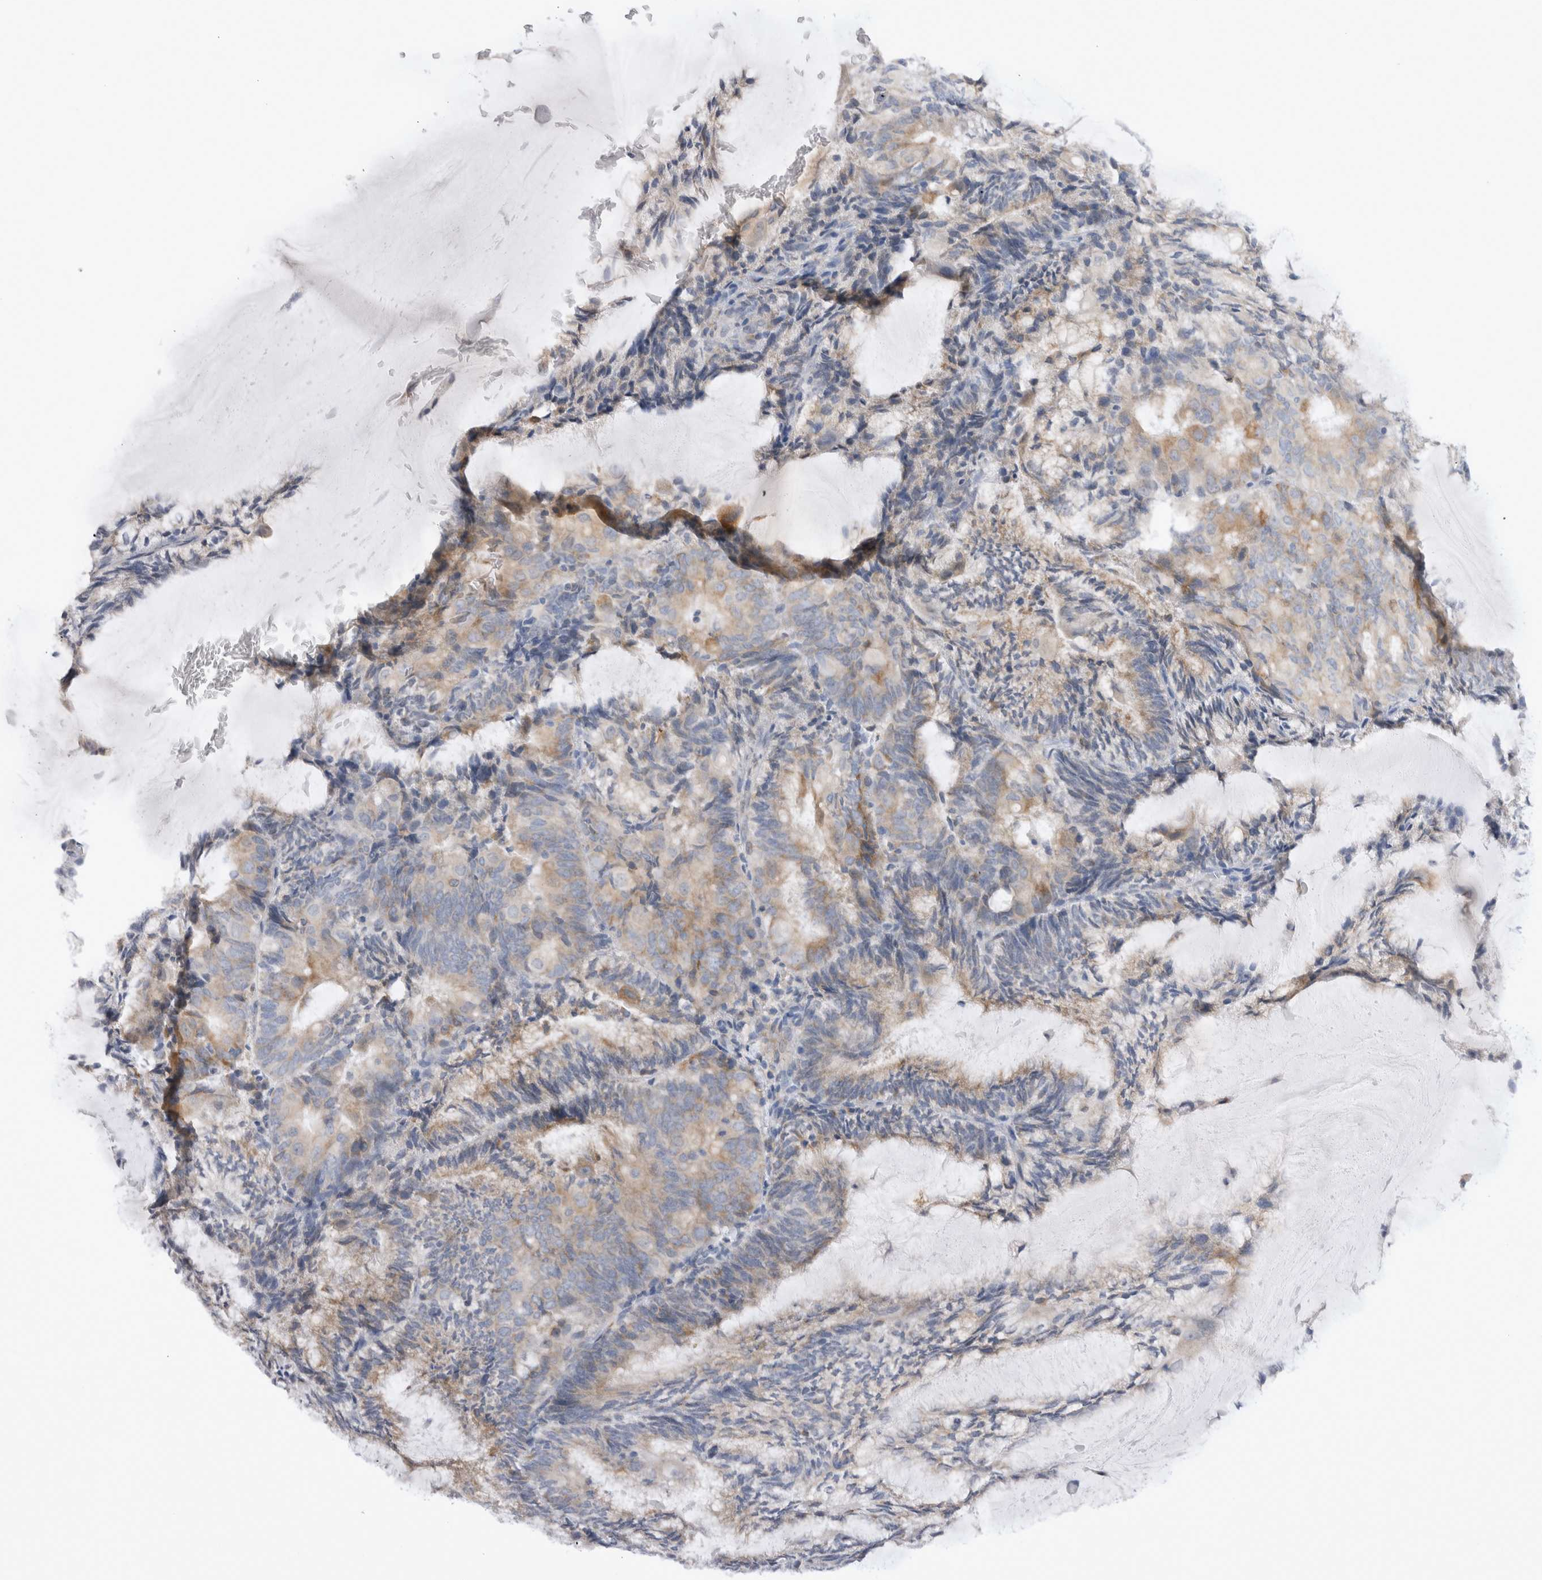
{"staining": {"intensity": "weak", "quantity": "25%-75%", "location": "cytoplasmic/membranous"}, "tissue": "endometrial cancer", "cell_type": "Tumor cells", "image_type": "cancer", "snomed": [{"axis": "morphology", "description": "Adenocarcinoma, NOS"}, {"axis": "topography", "description": "Endometrium"}], "caption": "Tumor cells show low levels of weak cytoplasmic/membranous positivity in about 25%-75% of cells in human endometrial adenocarcinoma. The protein is stained brown, and the nuclei are stained in blue (DAB IHC with brightfield microscopy, high magnification).", "gene": "VCPIP1", "patient": {"sex": "female", "age": 81}}